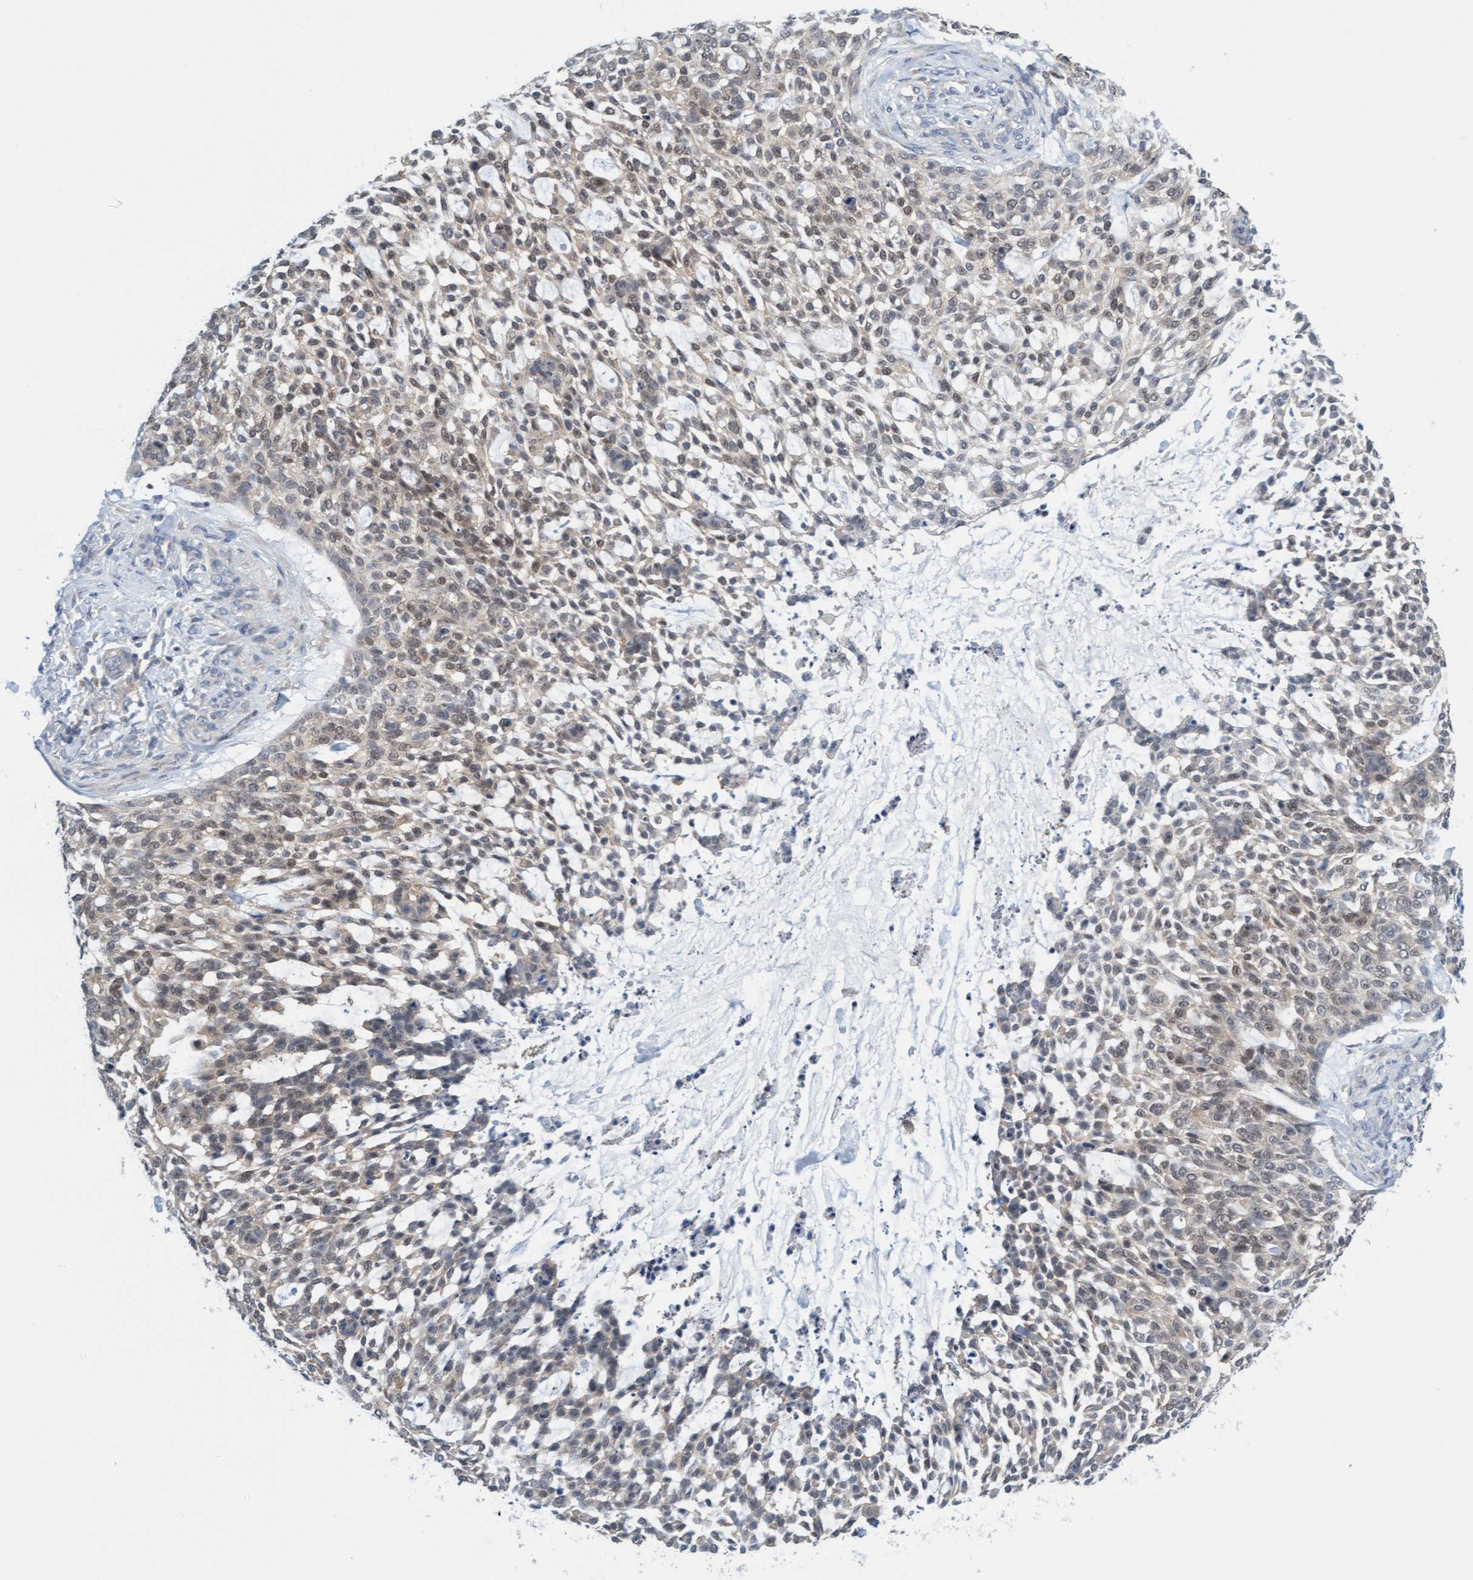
{"staining": {"intensity": "weak", "quantity": "25%-75%", "location": "cytoplasmic/membranous,nuclear"}, "tissue": "skin cancer", "cell_type": "Tumor cells", "image_type": "cancer", "snomed": [{"axis": "morphology", "description": "Basal cell carcinoma"}, {"axis": "topography", "description": "Skin"}], "caption": "Skin basal cell carcinoma tissue demonstrates weak cytoplasmic/membranous and nuclear expression in approximately 25%-75% of tumor cells, visualized by immunohistochemistry.", "gene": "AMZ2", "patient": {"sex": "female", "age": 64}}